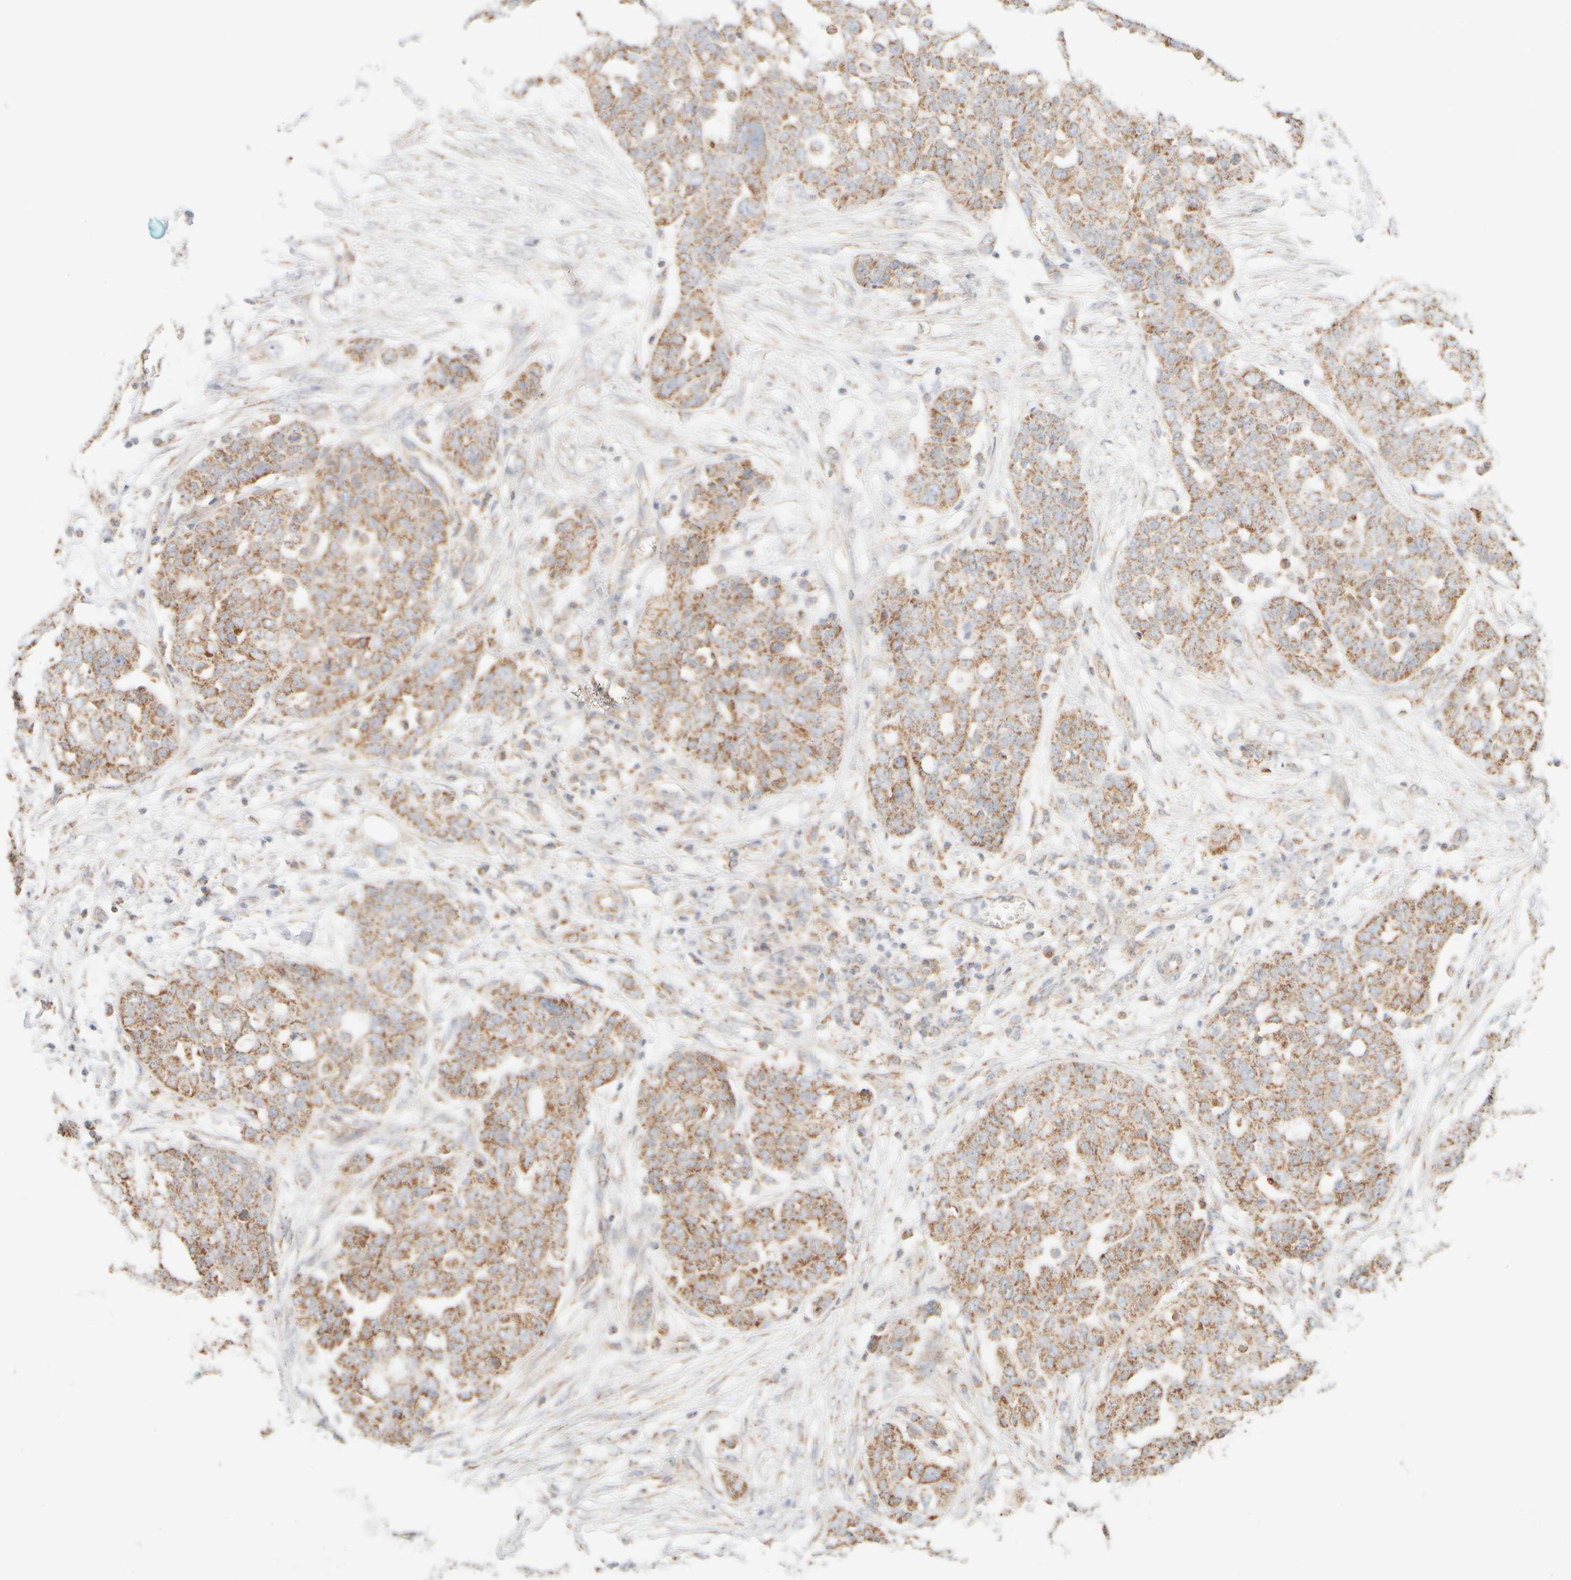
{"staining": {"intensity": "moderate", "quantity": ">75%", "location": "cytoplasmic/membranous"}, "tissue": "ovarian cancer", "cell_type": "Tumor cells", "image_type": "cancer", "snomed": [{"axis": "morphology", "description": "Cystadenocarcinoma, serous, NOS"}, {"axis": "topography", "description": "Soft tissue"}, {"axis": "topography", "description": "Ovary"}], "caption": "Ovarian cancer (serous cystadenocarcinoma) stained for a protein (brown) exhibits moderate cytoplasmic/membranous positive expression in approximately >75% of tumor cells.", "gene": "APBB2", "patient": {"sex": "female", "age": 57}}